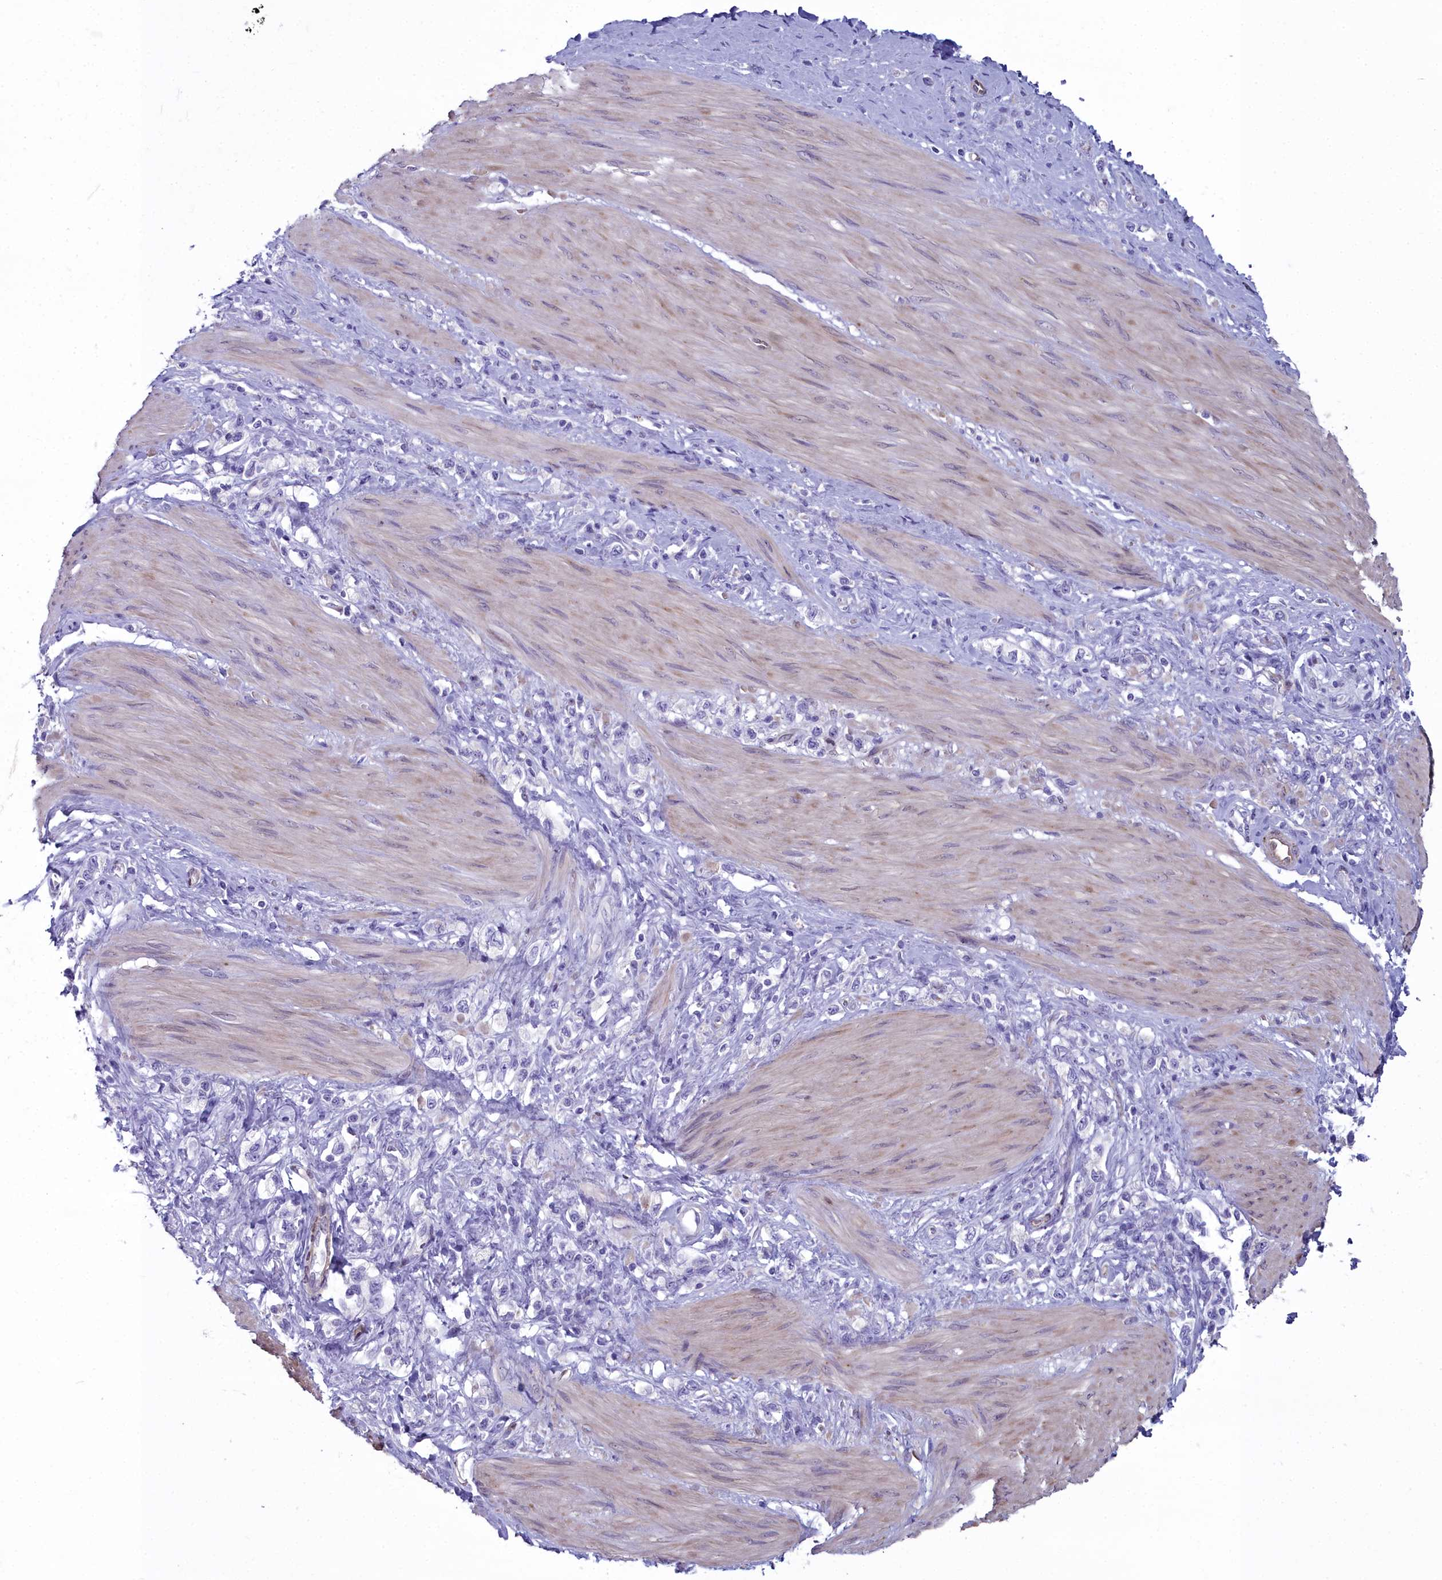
{"staining": {"intensity": "negative", "quantity": "none", "location": "none"}, "tissue": "stomach cancer", "cell_type": "Tumor cells", "image_type": "cancer", "snomed": [{"axis": "morphology", "description": "Adenocarcinoma, NOS"}, {"axis": "topography", "description": "Stomach"}], "caption": "Immunohistochemistry of stomach adenocarcinoma shows no positivity in tumor cells.", "gene": "PPP1R14A", "patient": {"sex": "female", "age": 65}}